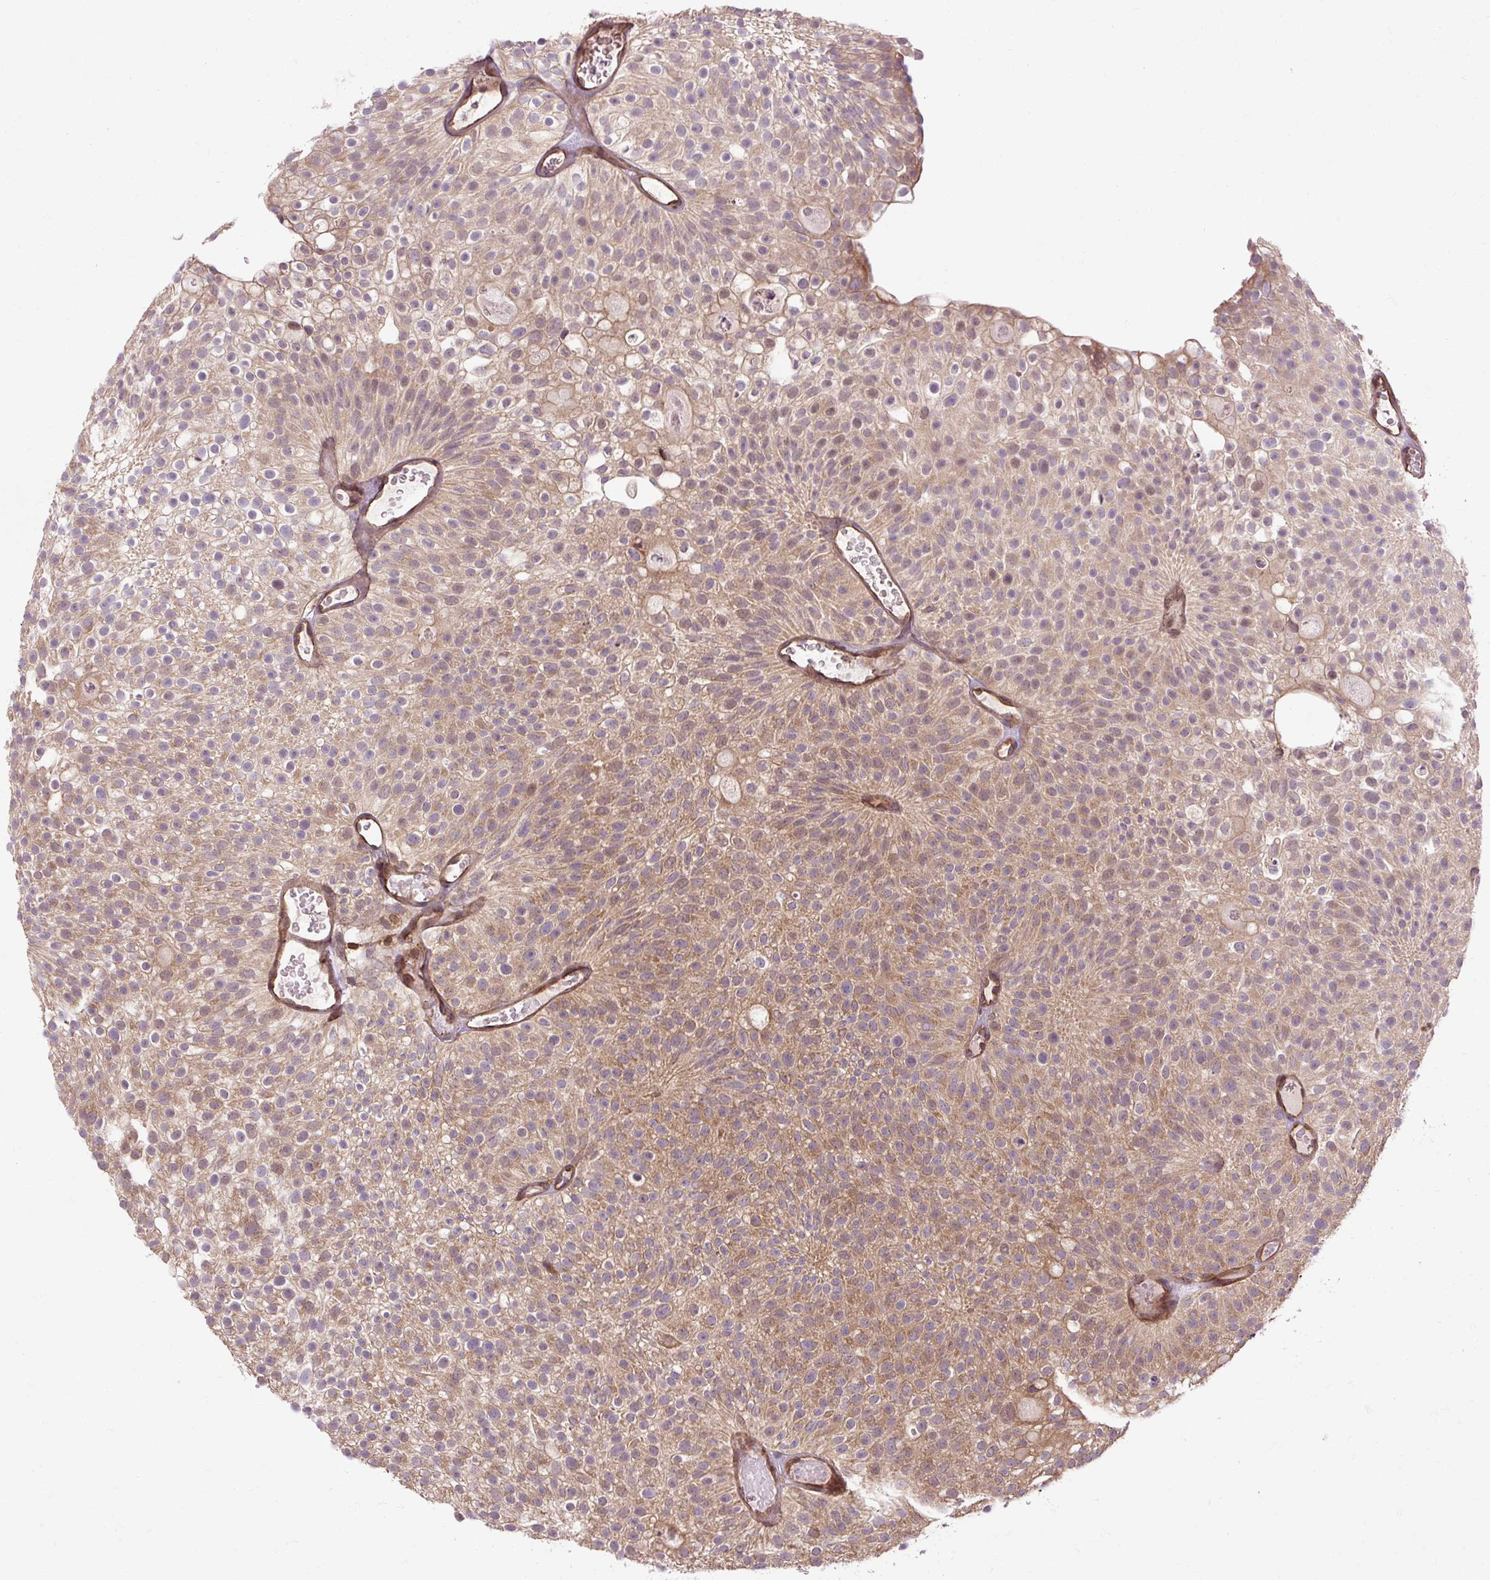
{"staining": {"intensity": "moderate", "quantity": ">75%", "location": "cytoplasmic/membranous"}, "tissue": "urothelial cancer", "cell_type": "Tumor cells", "image_type": "cancer", "snomed": [{"axis": "morphology", "description": "Urothelial carcinoma, Low grade"}, {"axis": "topography", "description": "Urinary bladder"}], "caption": "IHC image of neoplastic tissue: human urothelial cancer stained using immunohistochemistry (IHC) displays medium levels of moderate protein expression localized specifically in the cytoplasmic/membranous of tumor cells, appearing as a cytoplasmic/membranous brown color.", "gene": "FLRT1", "patient": {"sex": "male", "age": 78}}